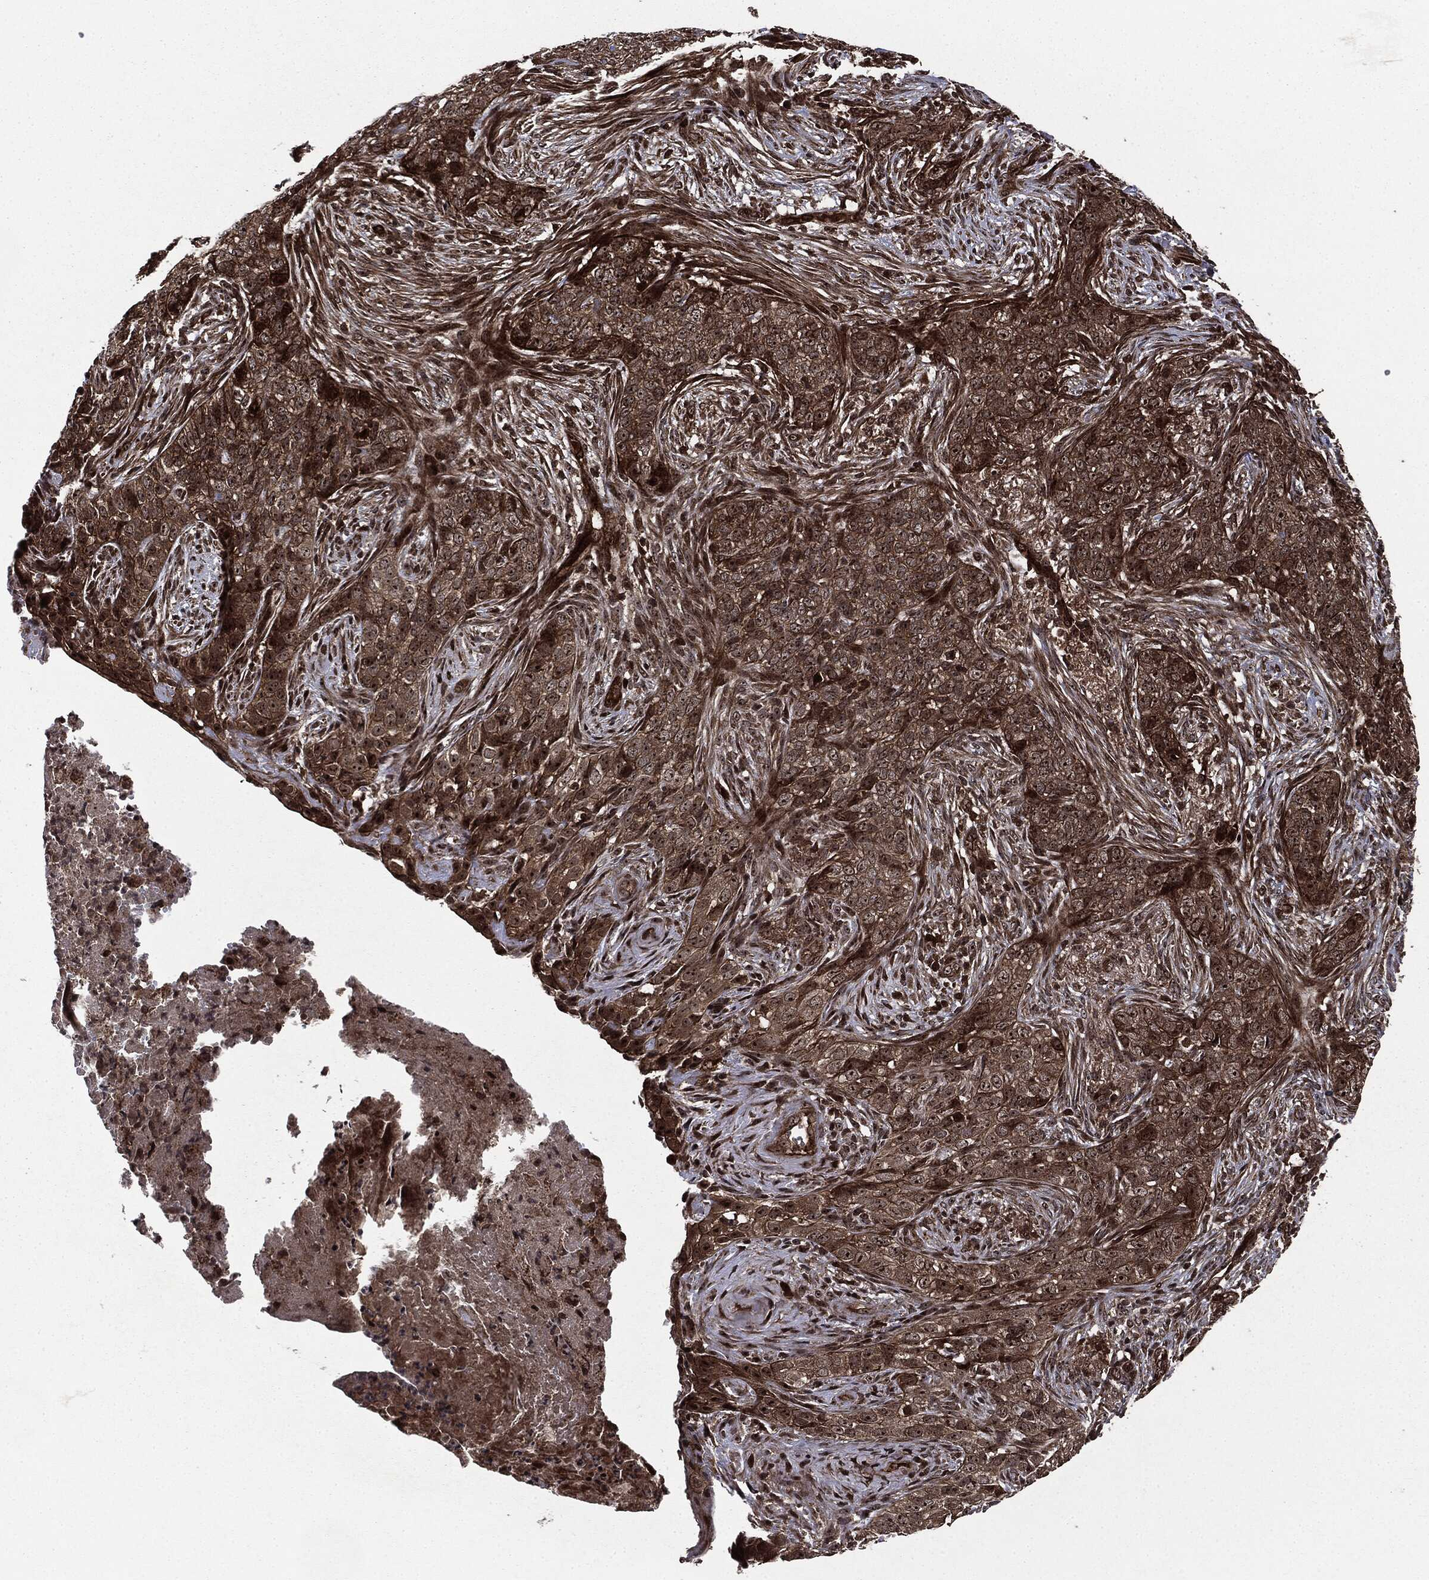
{"staining": {"intensity": "strong", "quantity": ">75%", "location": "cytoplasmic/membranous,nuclear"}, "tissue": "skin cancer", "cell_type": "Tumor cells", "image_type": "cancer", "snomed": [{"axis": "morphology", "description": "Squamous cell carcinoma, NOS"}, {"axis": "topography", "description": "Skin"}], "caption": "Skin cancer (squamous cell carcinoma) was stained to show a protein in brown. There is high levels of strong cytoplasmic/membranous and nuclear positivity in approximately >75% of tumor cells.", "gene": "CARD6", "patient": {"sex": "male", "age": 88}}